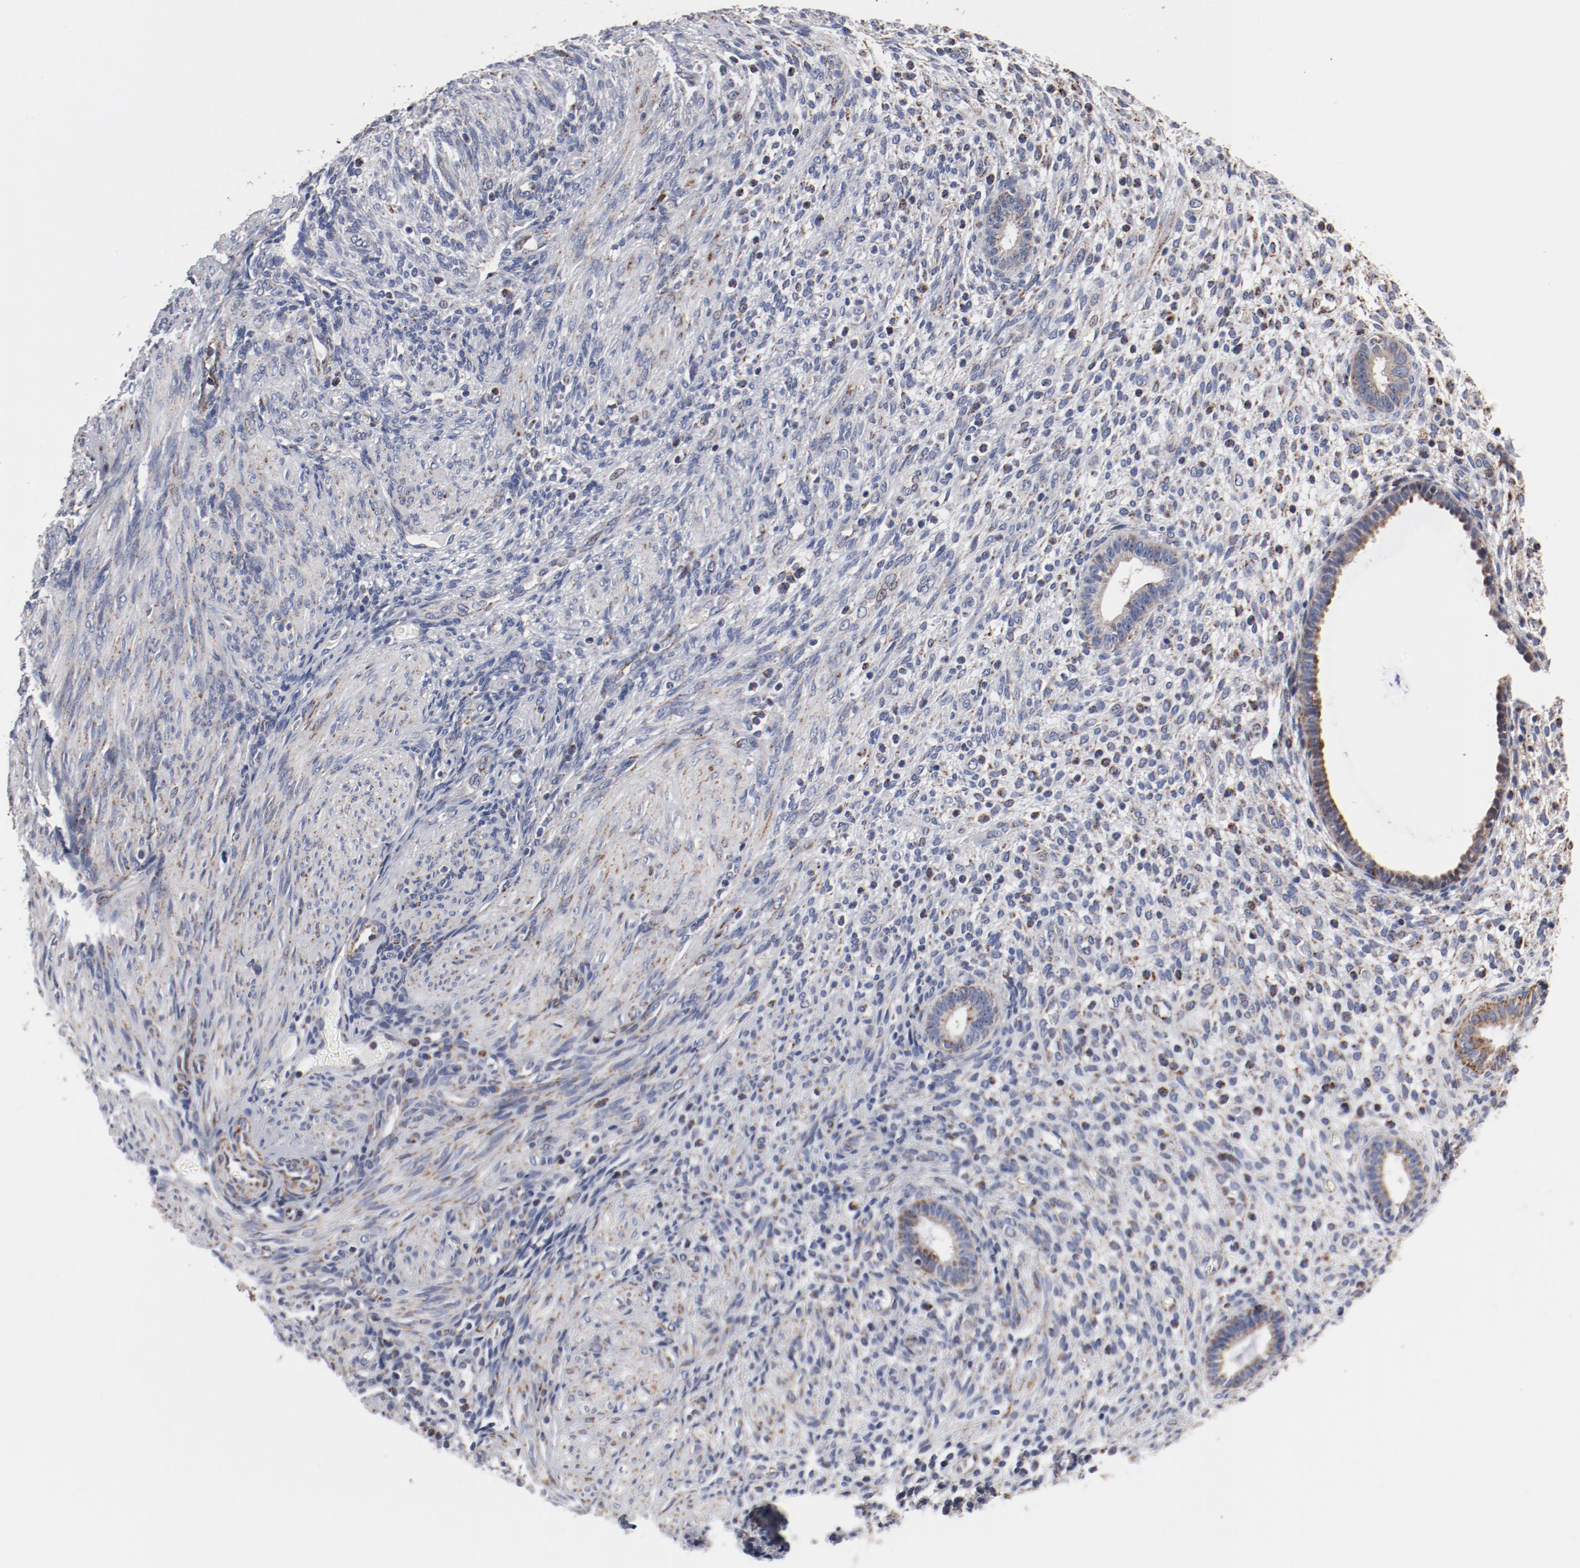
{"staining": {"intensity": "weak", "quantity": "<25%", "location": "cytoplasmic/membranous"}, "tissue": "endometrium", "cell_type": "Cells in endometrial stroma", "image_type": "normal", "snomed": [{"axis": "morphology", "description": "Normal tissue, NOS"}, {"axis": "topography", "description": "Endometrium"}], "caption": "DAB immunohistochemical staining of unremarkable endometrium demonstrates no significant positivity in cells in endometrial stroma.", "gene": "NDUFV2", "patient": {"sex": "female", "age": 72}}